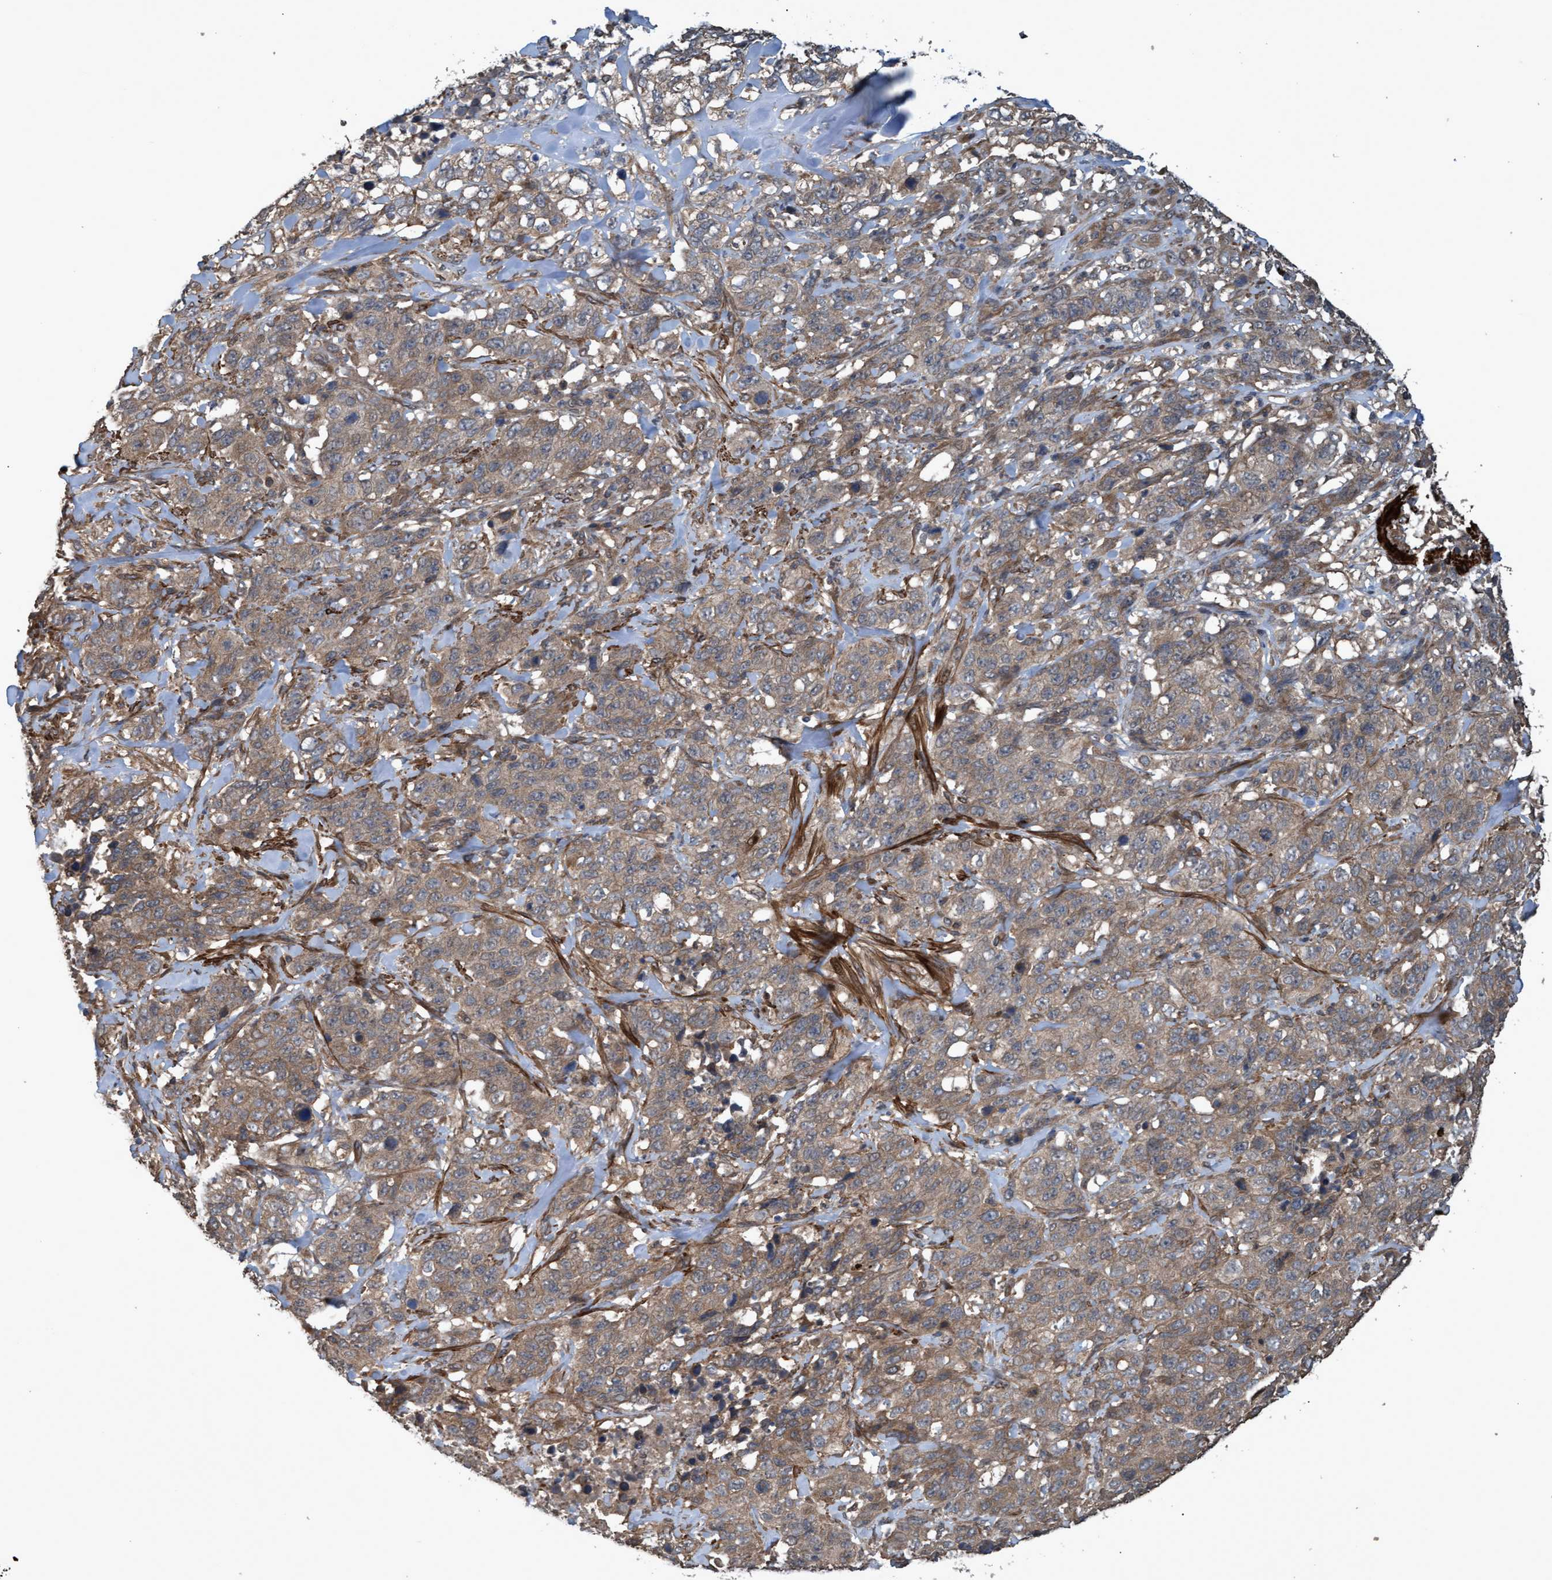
{"staining": {"intensity": "weak", "quantity": ">75%", "location": "cytoplasmic/membranous"}, "tissue": "stomach cancer", "cell_type": "Tumor cells", "image_type": "cancer", "snomed": [{"axis": "morphology", "description": "Adenocarcinoma, NOS"}, {"axis": "topography", "description": "Stomach"}], "caption": "Immunohistochemistry (DAB) staining of adenocarcinoma (stomach) exhibits weak cytoplasmic/membranous protein positivity in approximately >75% of tumor cells.", "gene": "GGT6", "patient": {"sex": "male", "age": 48}}